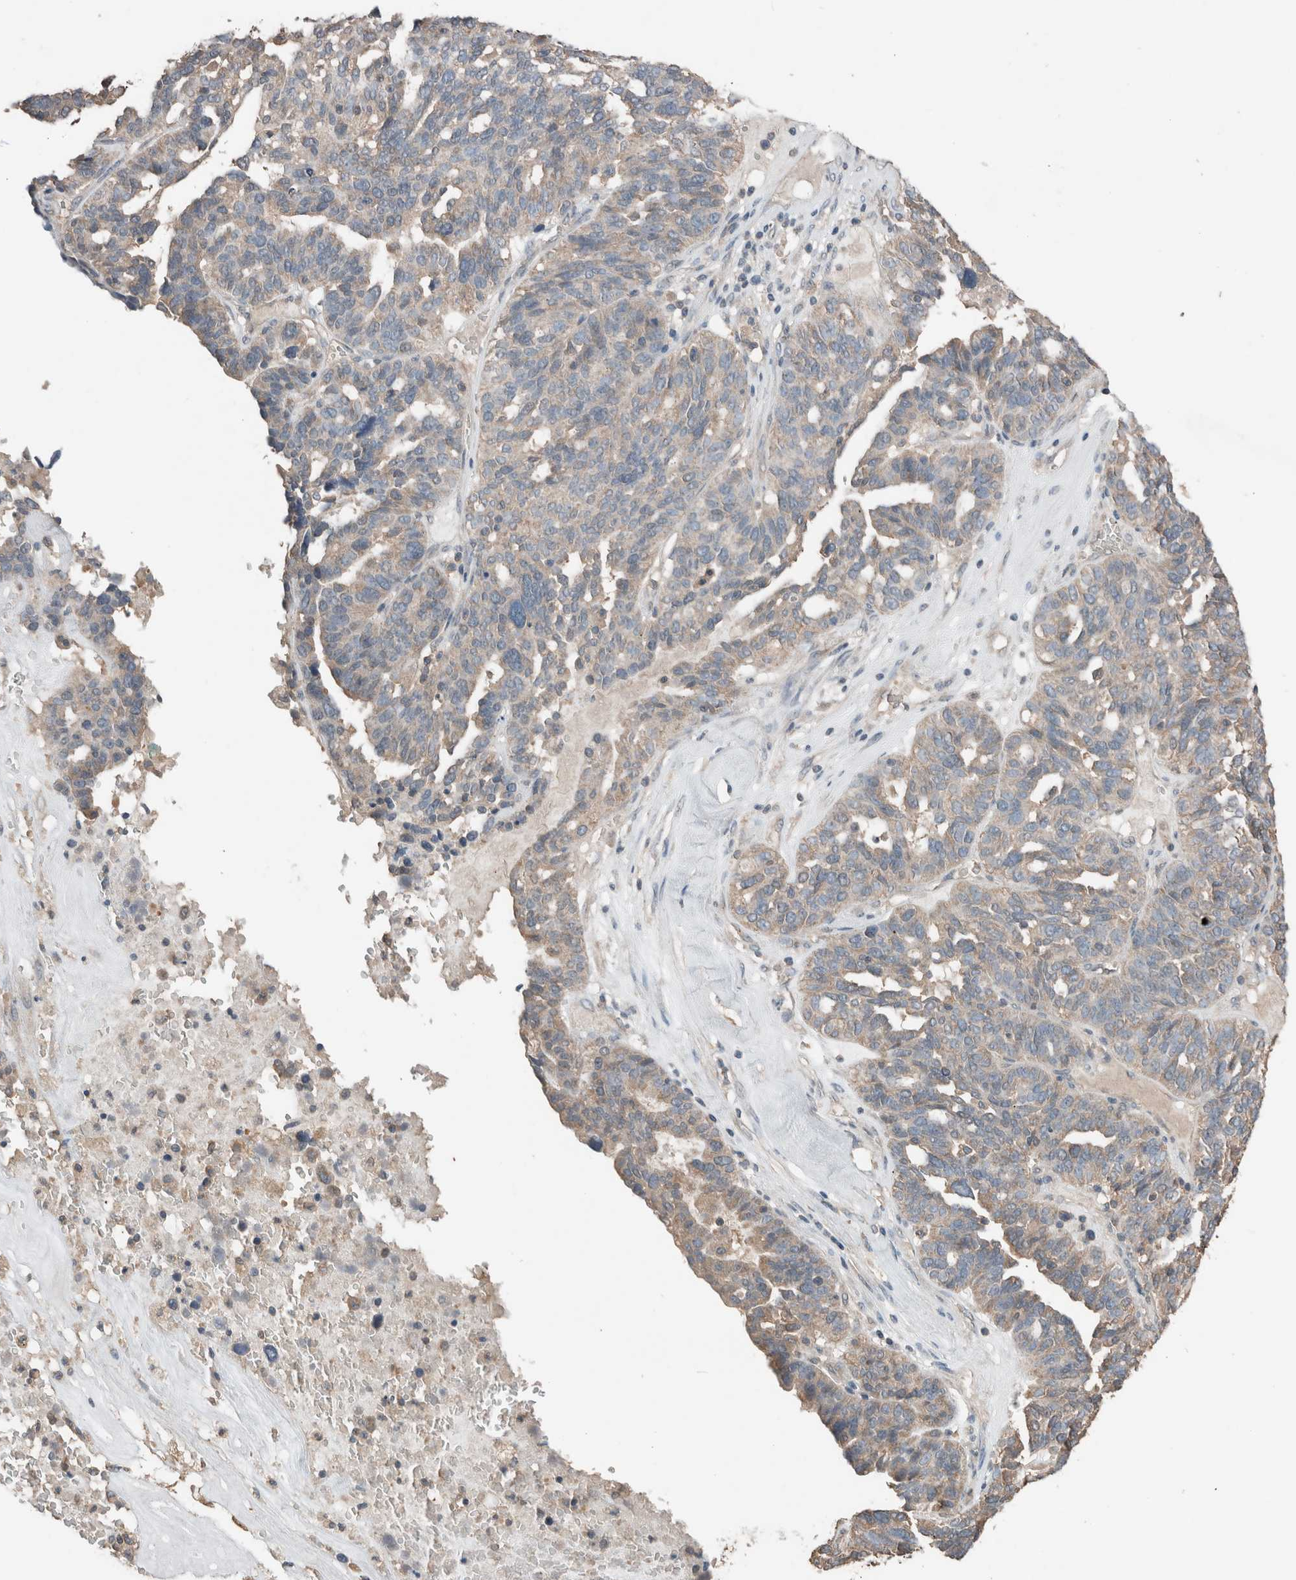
{"staining": {"intensity": "weak", "quantity": "<25%", "location": "cytoplasmic/membranous"}, "tissue": "ovarian cancer", "cell_type": "Tumor cells", "image_type": "cancer", "snomed": [{"axis": "morphology", "description": "Cystadenocarcinoma, serous, NOS"}, {"axis": "topography", "description": "Ovary"}], "caption": "Immunohistochemical staining of ovarian cancer reveals no significant staining in tumor cells.", "gene": "ERAP2", "patient": {"sex": "female", "age": 59}}